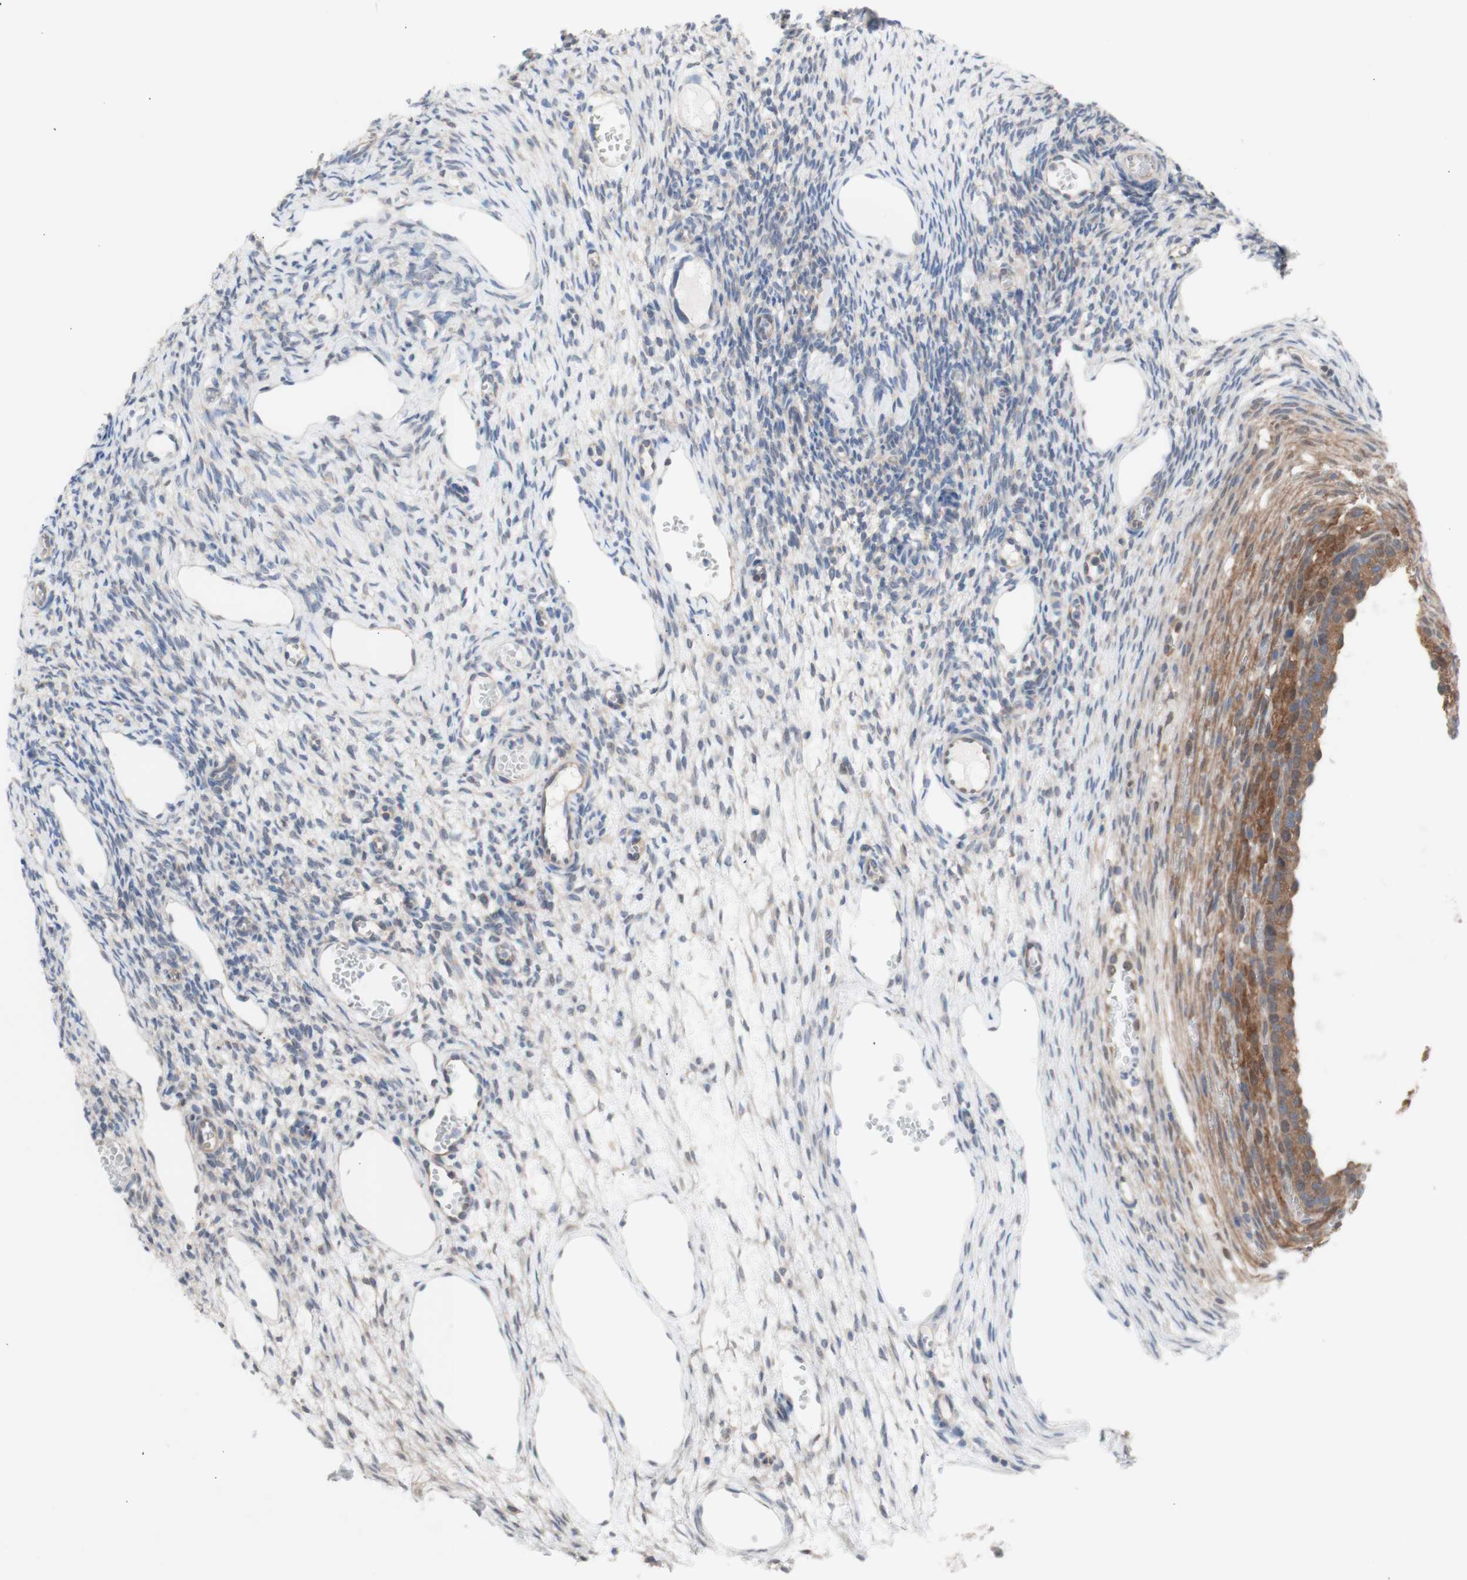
{"staining": {"intensity": "moderate", "quantity": ">75%", "location": "cytoplasmic/membranous"}, "tissue": "ovary", "cell_type": "Follicle cells", "image_type": "normal", "snomed": [{"axis": "morphology", "description": "Normal tissue, NOS"}, {"axis": "topography", "description": "Ovary"}], "caption": "Immunohistochemical staining of unremarkable human ovary demonstrates moderate cytoplasmic/membranous protein positivity in approximately >75% of follicle cells. Using DAB (brown) and hematoxylin (blue) stains, captured at high magnification using brightfield microscopy.", "gene": "PRMT5", "patient": {"sex": "female", "age": 33}}